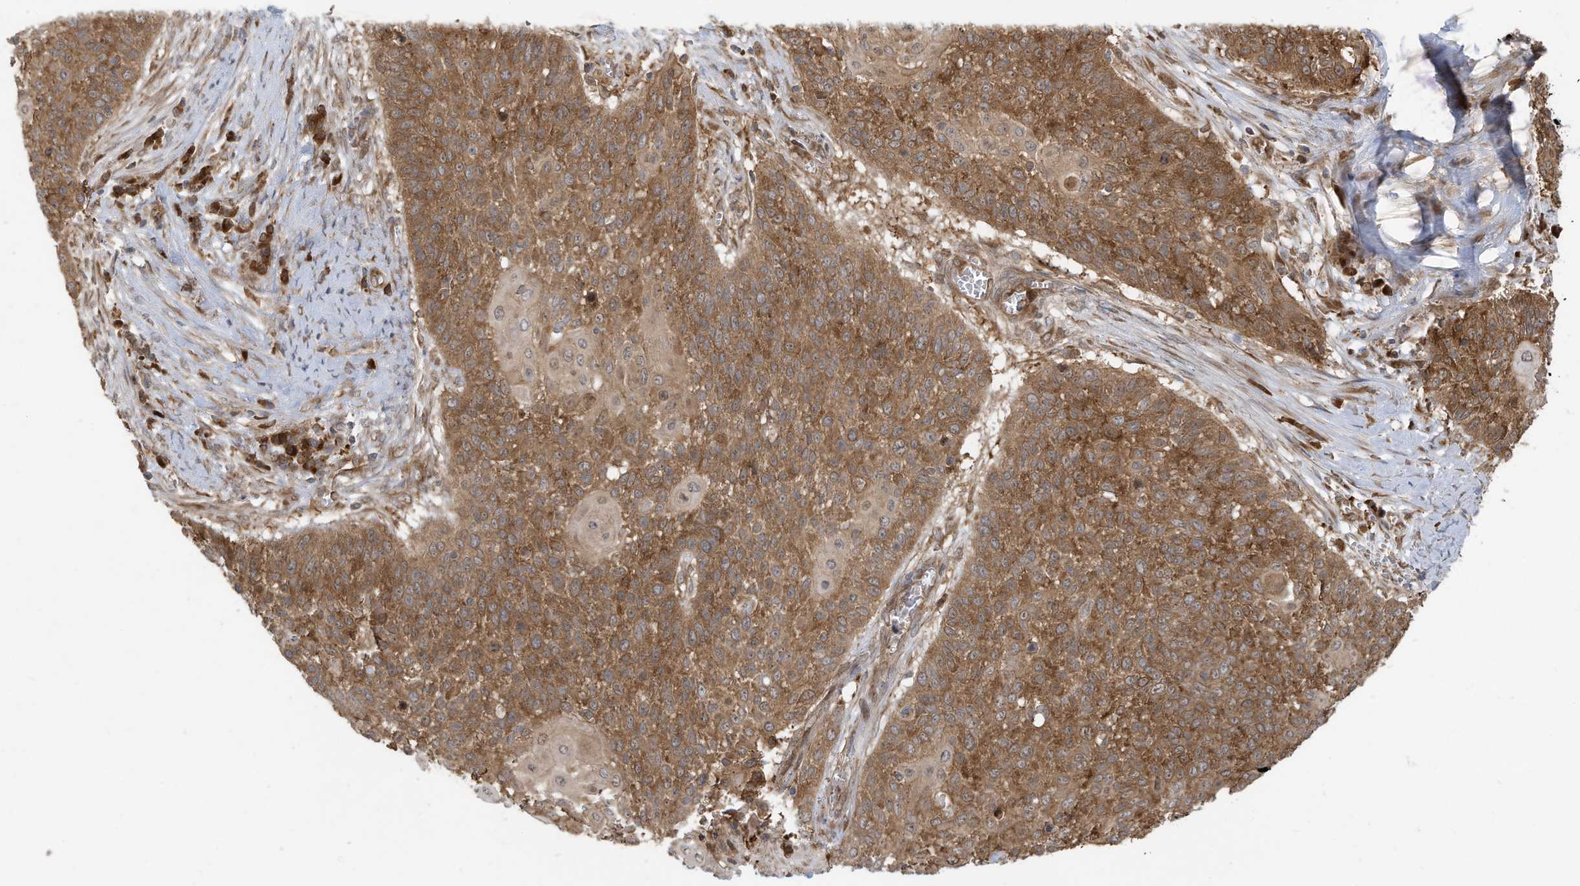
{"staining": {"intensity": "moderate", "quantity": ">75%", "location": "cytoplasmic/membranous"}, "tissue": "cervical cancer", "cell_type": "Tumor cells", "image_type": "cancer", "snomed": [{"axis": "morphology", "description": "Squamous cell carcinoma, NOS"}, {"axis": "topography", "description": "Cervix"}], "caption": "High-magnification brightfield microscopy of cervical cancer (squamous cell carcinoma) stained with DAB (brown) and counterstained with hematoxylin (blue). tumor cells exhibit moderate cytoplasmic/membranous expression is appreciated in approximately>75% of cells. (DAB IHC, brown staining for protein, blue staining for nuclei).", "gene": "USE1", "patient": {"sex": "female", "age": 39}}